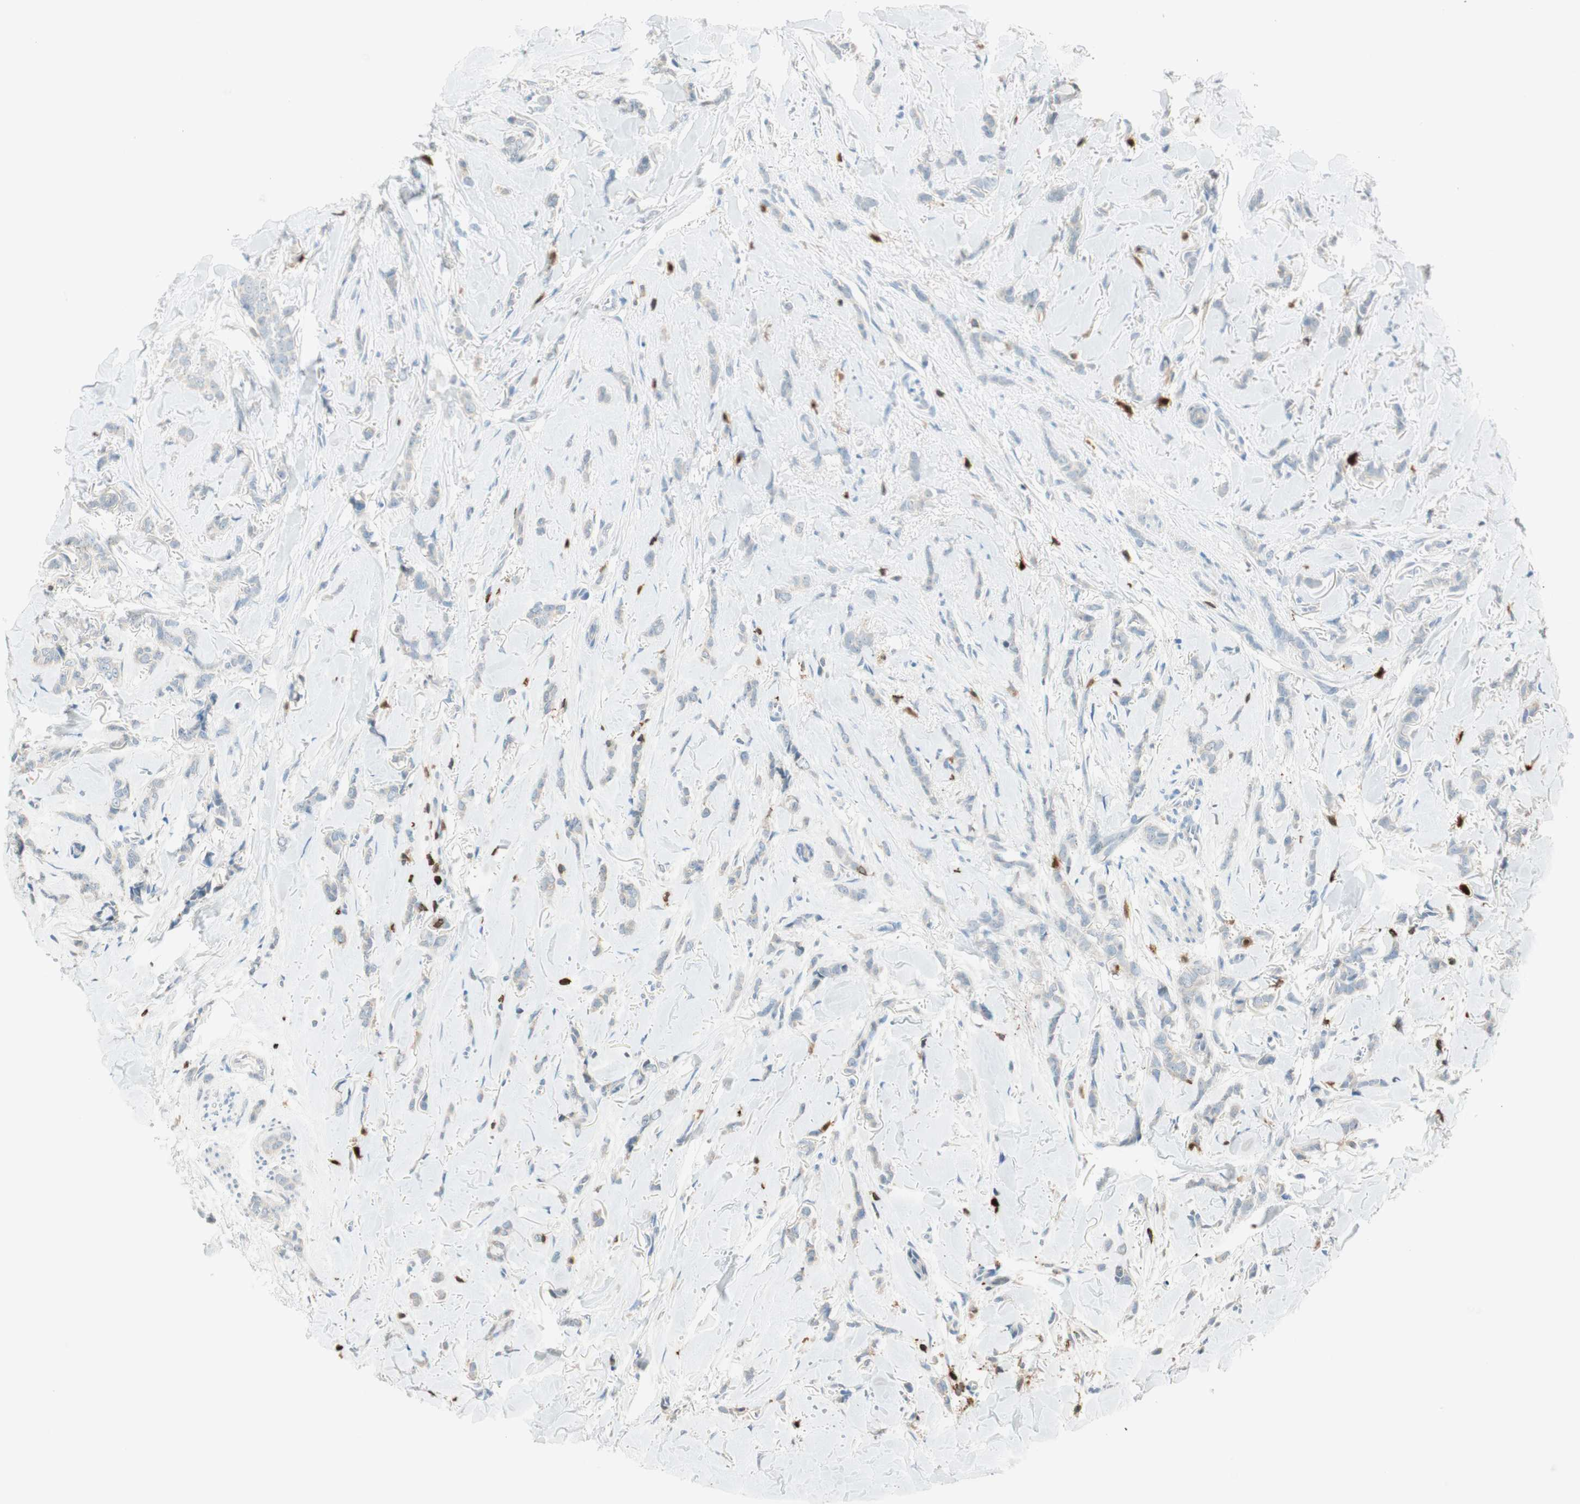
{"staining": {"intensity": "negative", "quantity": "none", "location": "none"}, "tissue": "breast cancer", "cell_type": "Tumor cells", "image_type": "cancer", "snomed": [{"axis": "morphology", "description": "Lobular carcinoma"}, {"axis": "topography", "description": "Skin"}, {"axis": "topography", "description": "Breast"}], "caption": "This is an immunohistochemistry micrograph of breast cancer (lobular carcinoma). There is no positivity in tumor cells.", "gene": "HPGD", "patient": {"sex": "female", "age": 46}}